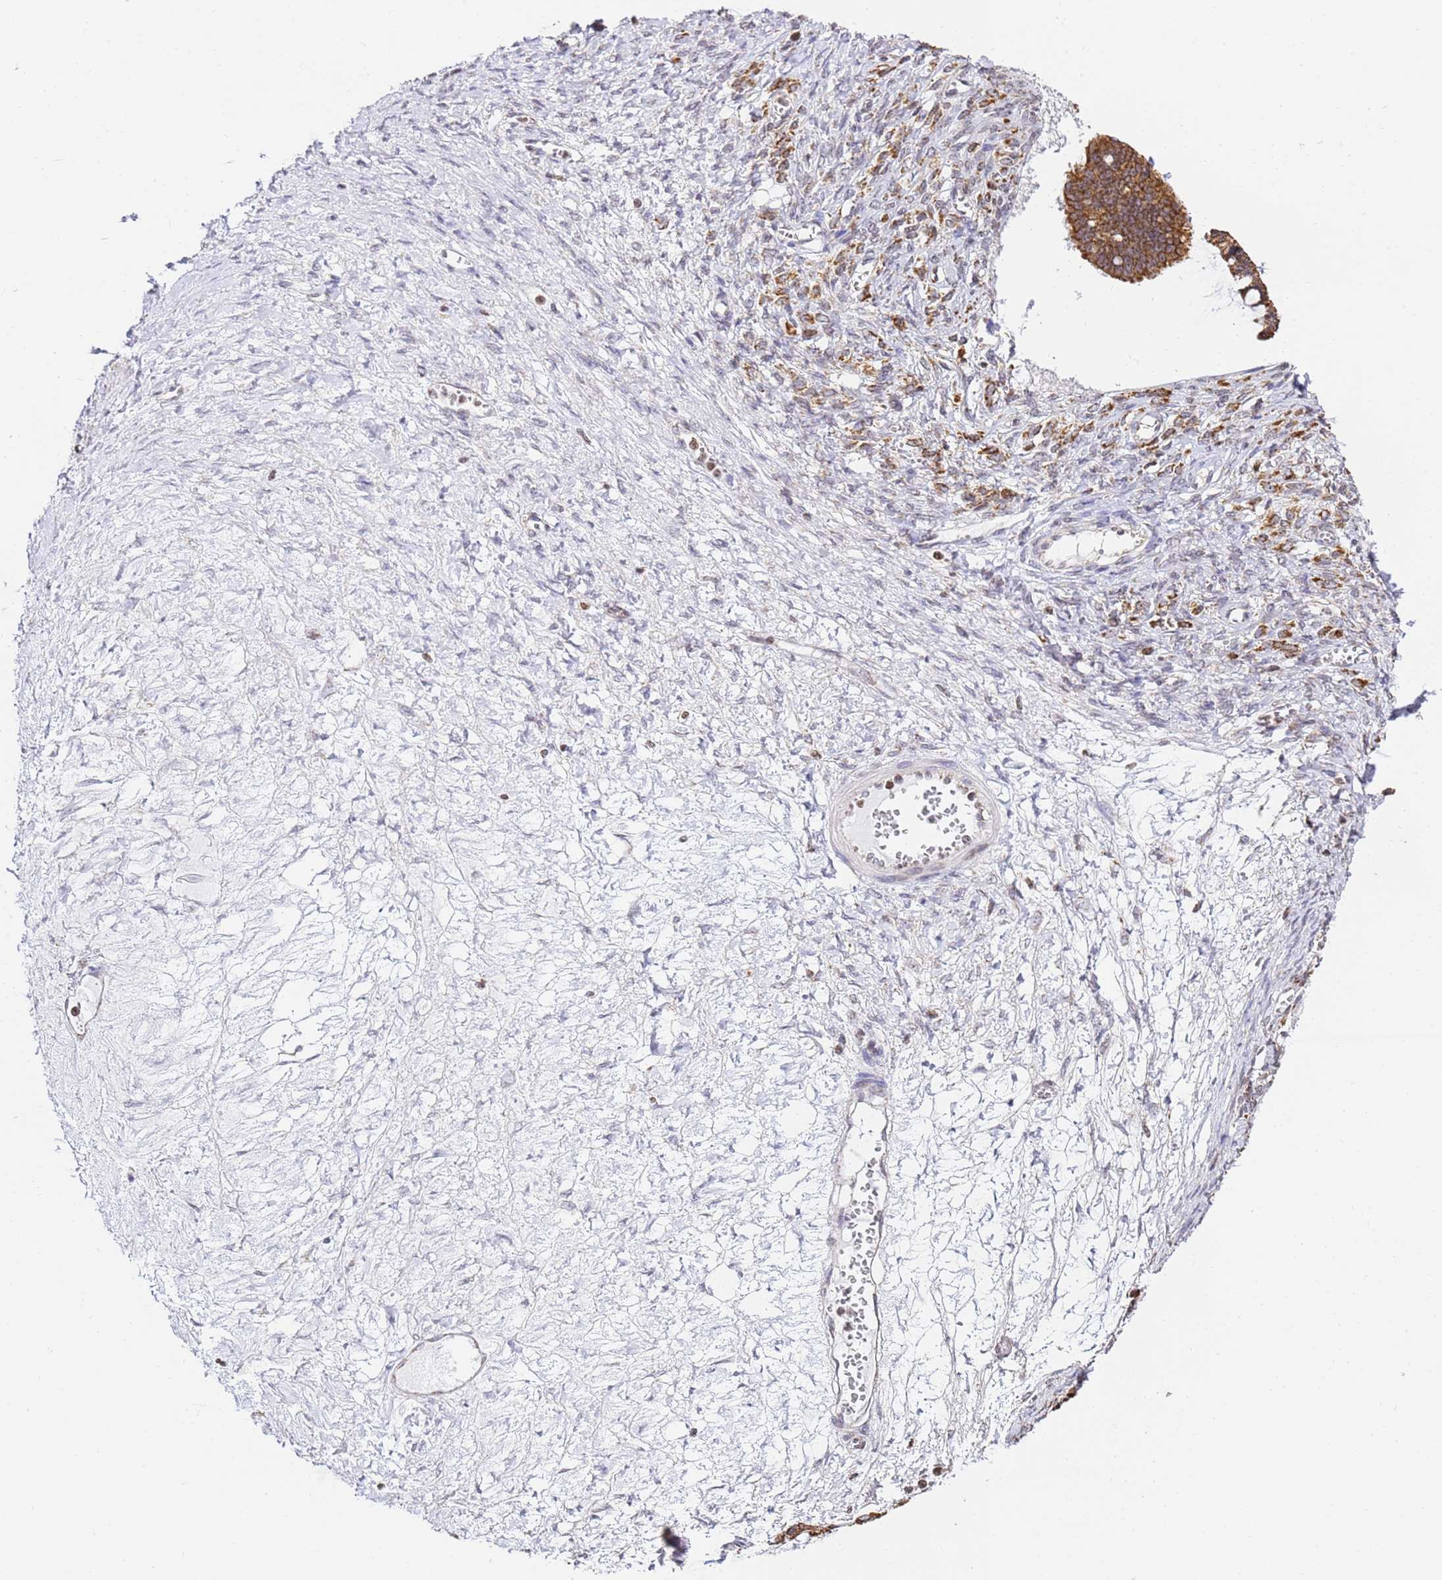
{"staining": {"intensity": "strong", "quantity": ">75%", "location": "cytoplasmic/membranous"}, "tissue": "ovarian cancer", "cell_type": "Tumor cells", "image_type": "cancer", "snomed": [{"axis": "morphology", "description": "Cystadenocarcinoma, mucinous, NOS"}, {"axis": "topography", "description": "Ovary"}], "caption": "Immunohistochemical staining of ovarian mucinous cystadenocarcinoma reveals high levels of strong cytoplasmic/membranous protein staining in about >75% of tumor cells. (IHC, brightfield microscopy, high magnification).", "gene": "HSPE1", "patient": {"sex": "female", "age": 73}}